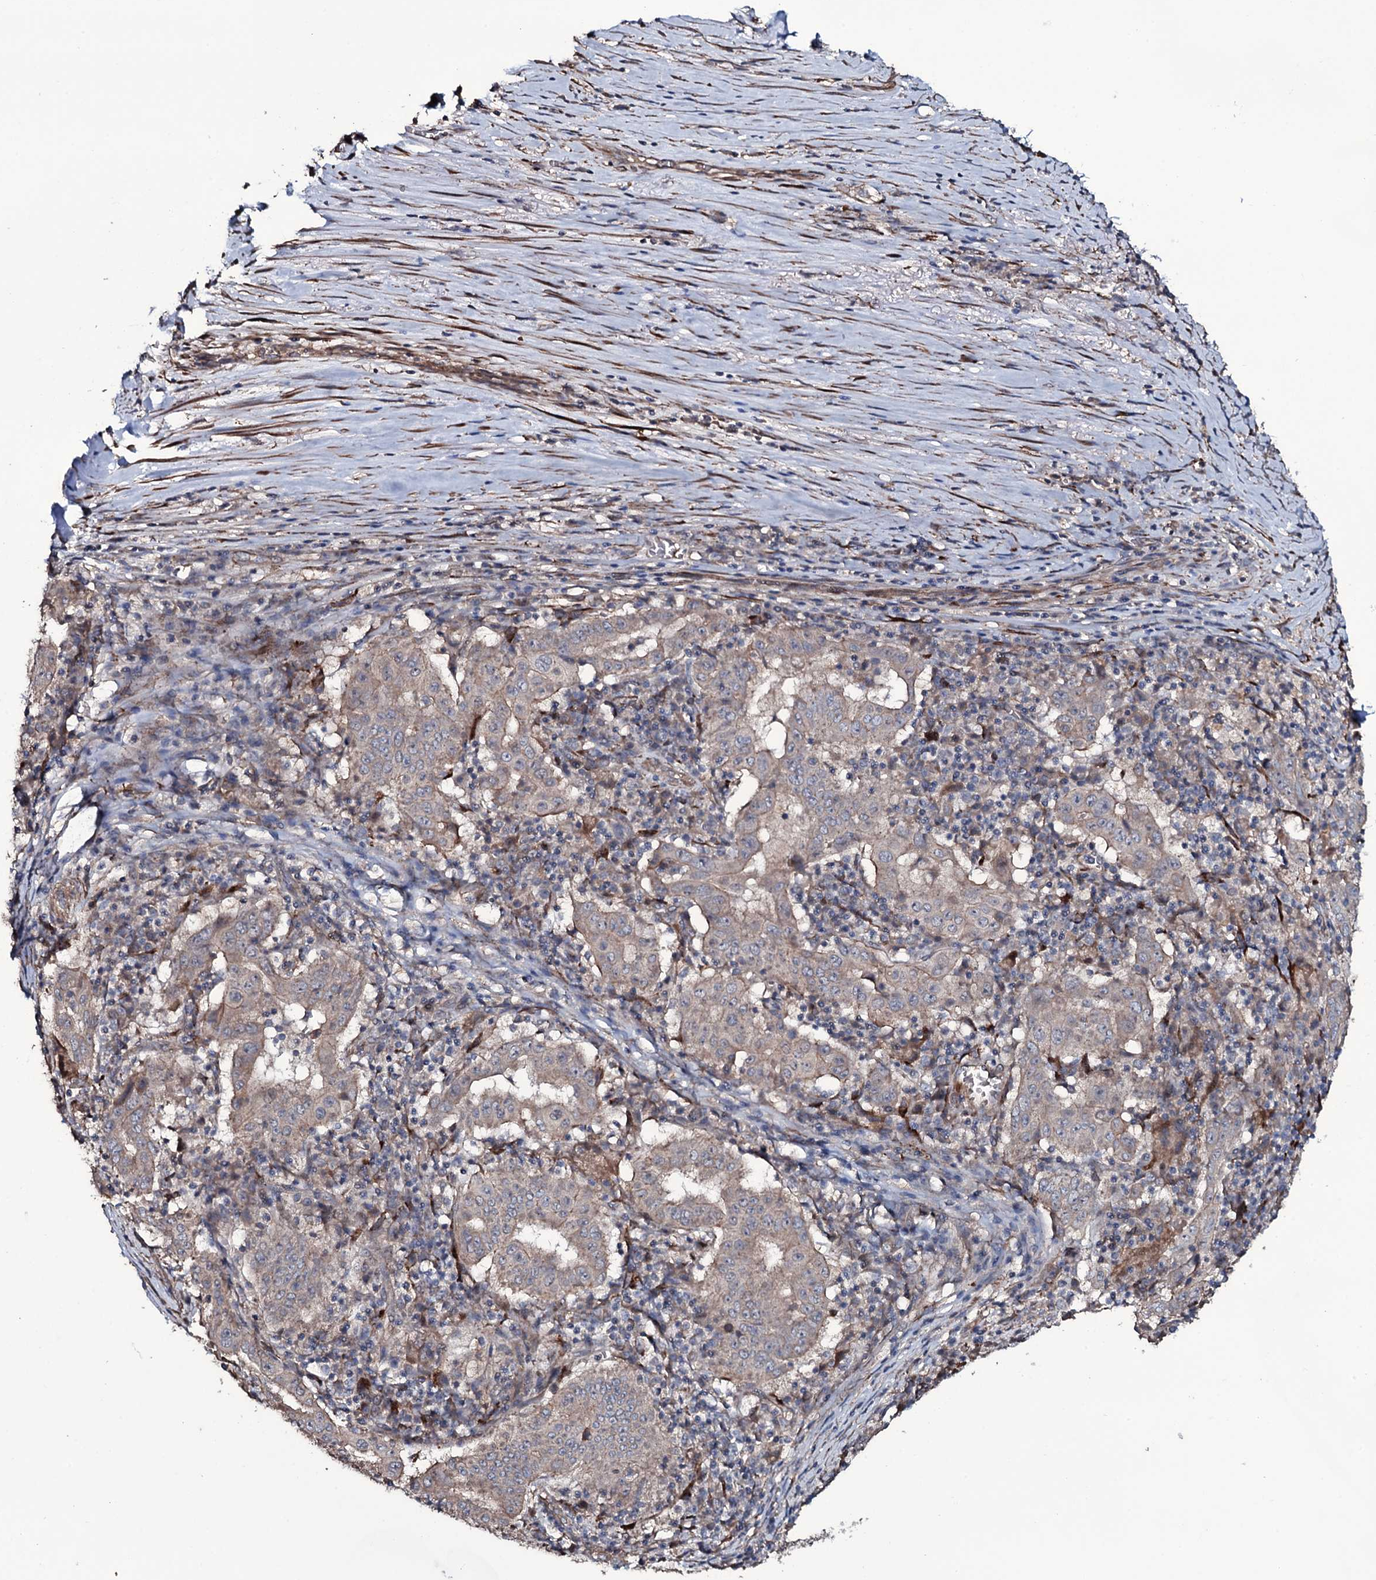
{"staining": {"intensity": "weak", "quantity": "25%-75%", "location": "cytoplasmic/membranous"}, "tissue": "pancreatic cancer", "cell_type": "Tumor cells", "image_type": "cancer", "snomed": [{"axis": "morphology", "description": "Adenocarcinoma, NOS"}, {"axis": "topography", "description": "Pancreas"}], "caption": "Immunohistochemical staining of pancreatic cancer (adenocarcinoma) displays low levels of weak cytoplasmic/membranous positivity in about 25%-75% of tumor cells.", "gene": "WIPF3", "patient": {"sex": "male", "age": 63}}